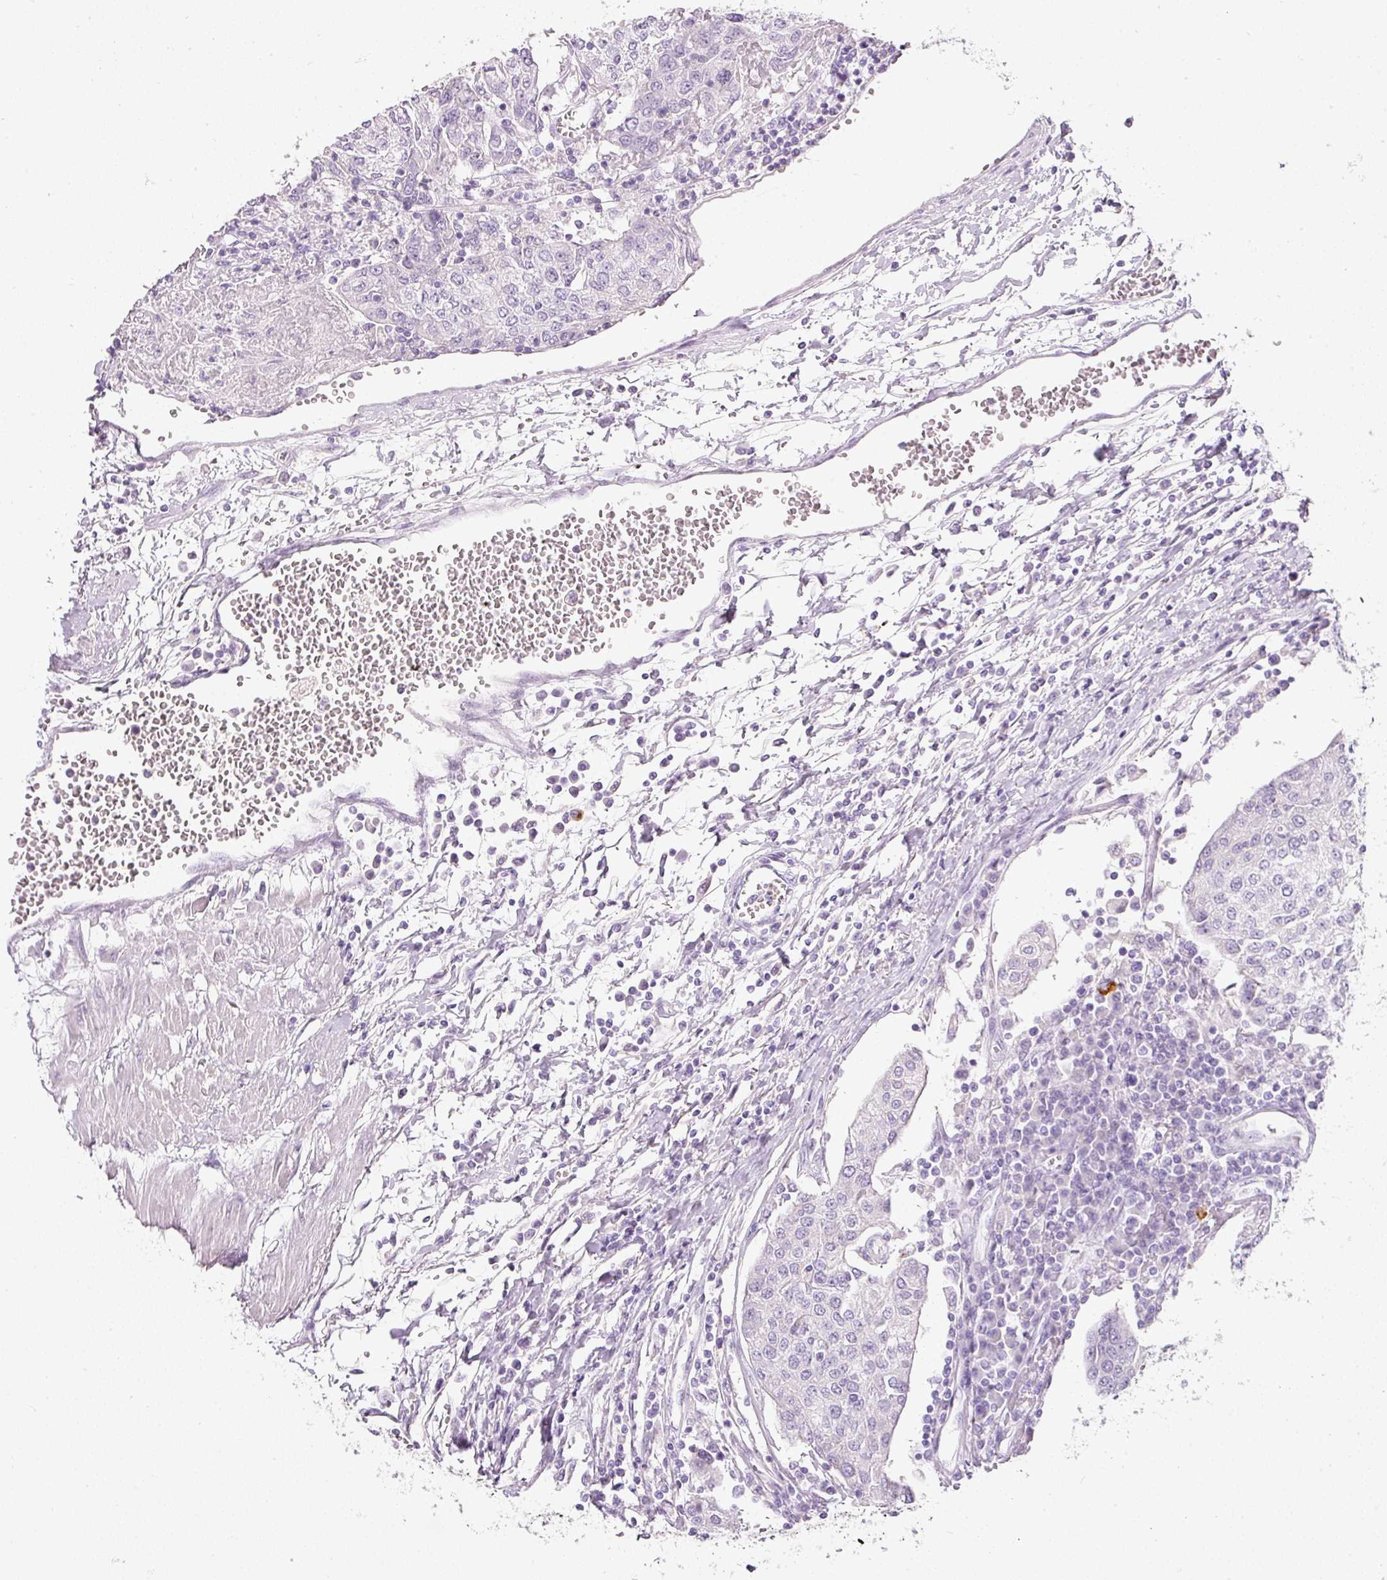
{"staining": {"intensity": "negative", "quantity": "none", "location": "none"}, "tissue": "urothelial cancer", "cell_type": "Tumor cells", "image_type": "cancer", "snomed": [{"axis": "morphology", "description": "Urothelial carcinoma, High grade"}, {"axis": "topography", "description": "Urinary bladder"}], "caption": "Urothelial carcinoma (high-grade) stained for a protein using immunohistochemistry (IHC) exhibits no staining tumor cells.", "gene": "DNM1", "patient": {"sex": "female", "age": 85}}